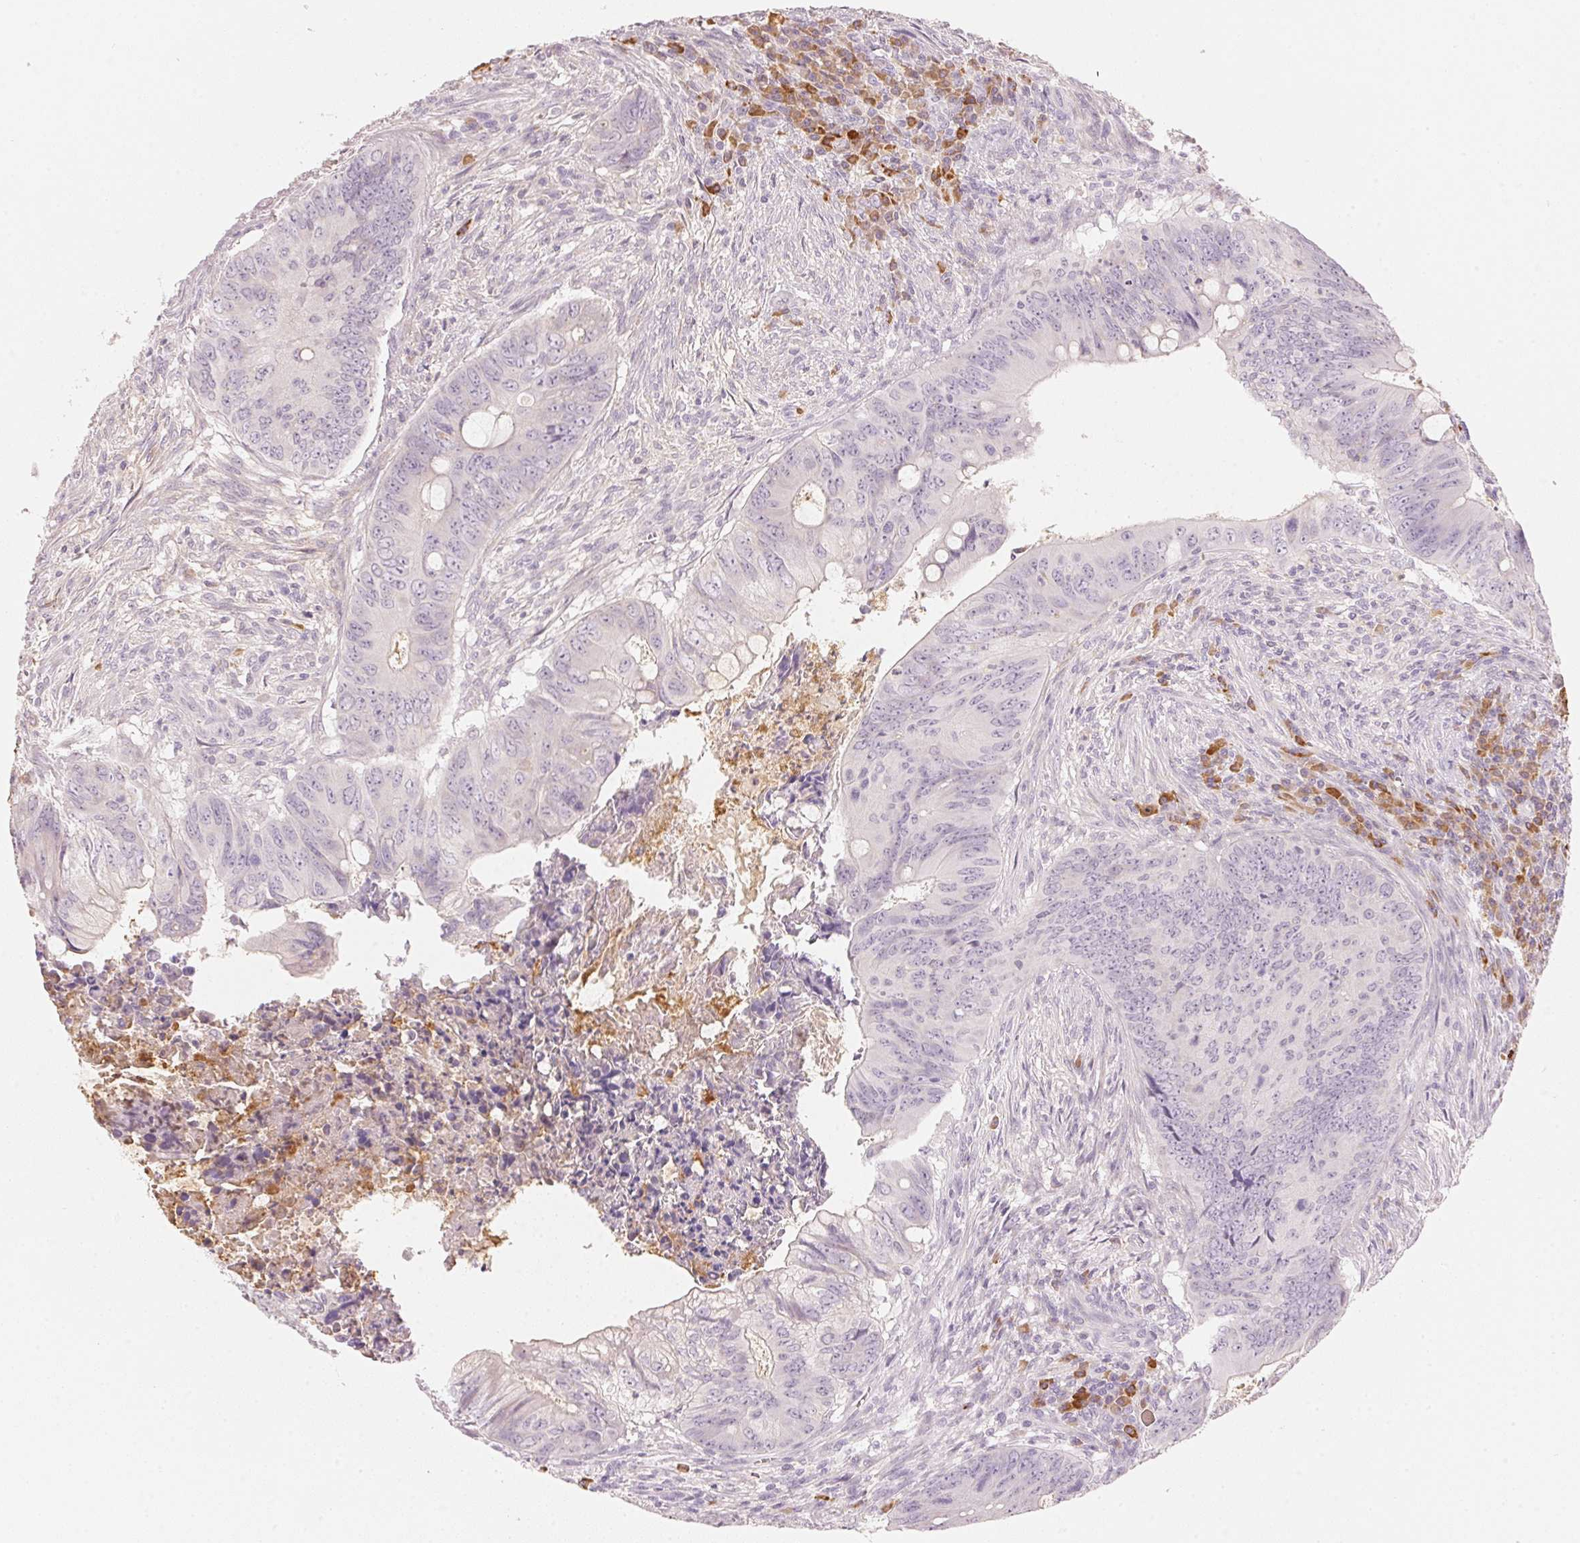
{"staining": {"intensity": "negative", "quantity": "none", "location": "none"}, "tissue": "colorectal cancer", "cell_type": "Tumor cells", "image_type": "cancer", "snomed": [{"axis": "morphology", "description": "Adenocarcinoma, NOS"}, {"axis": "topography", "description": "Colon"}], "caption": "There is no significant staining in tumor cells of adenocarcinoma (colorectal).", "gene": "RMDN2", "patient": {"sex": "female", "age": 74}}